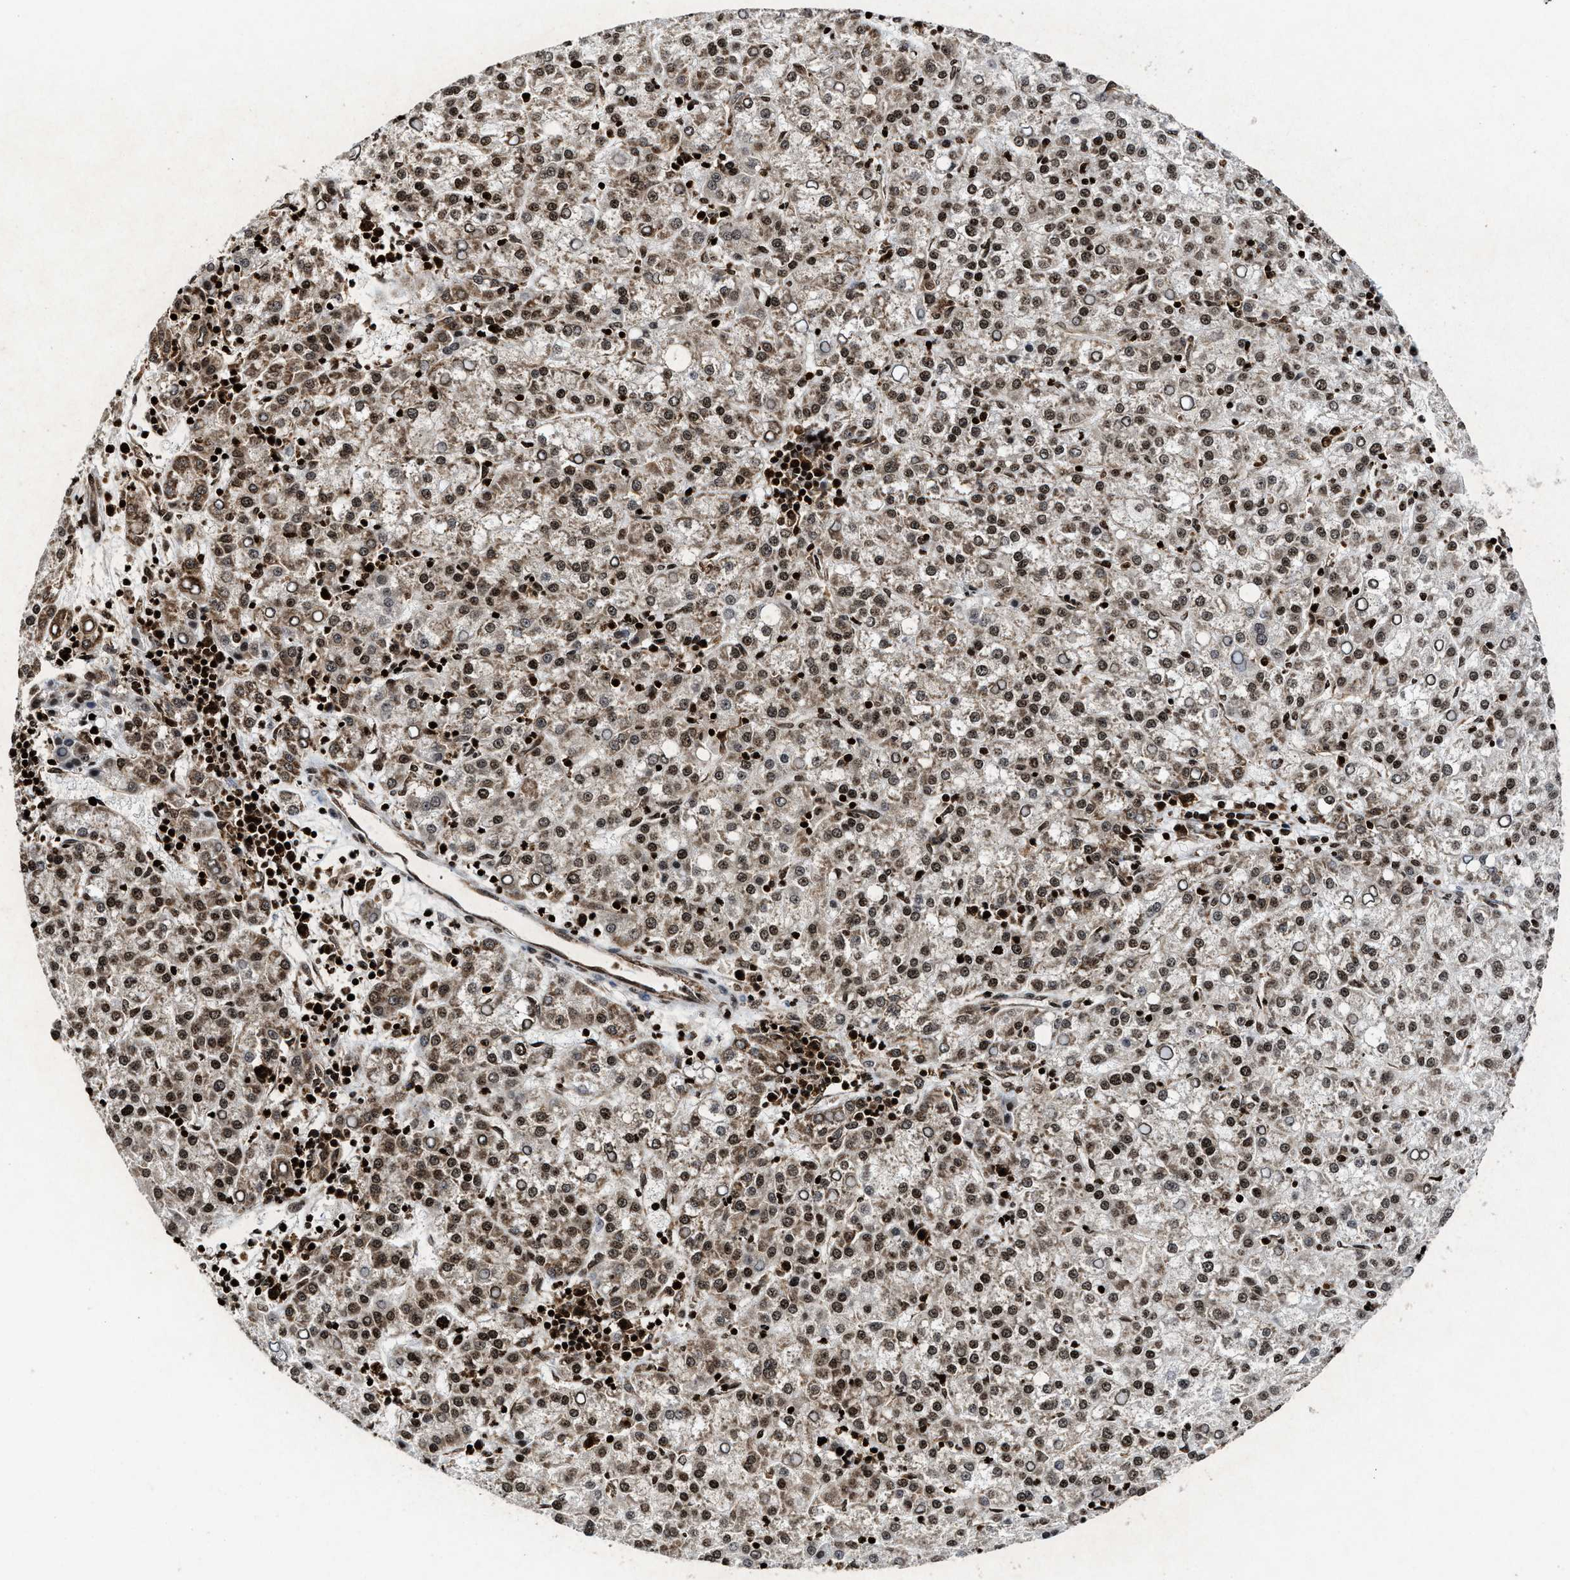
{"staining": {"intensity": "strong", "quantity": ">75%", "location": "nuclear"}, "tissue": "liver cancer", "cell_type": "Tumor cells", "image_type": "cancer", "snomed": [{"axis": "morphology", "description": "Carcinoma, Hepatocellular, NOS"}, {"axis": "topography", "description": "Liver"}], "caption": "Approximately >75% of tumor cells in liver cancer (hepatocellular carcinoma) show strong nuclear protein expression as visualized by brown immunohistochemical staining.", "gene": "ALYREF", "patient": {"sex": "female", "age": 58}}